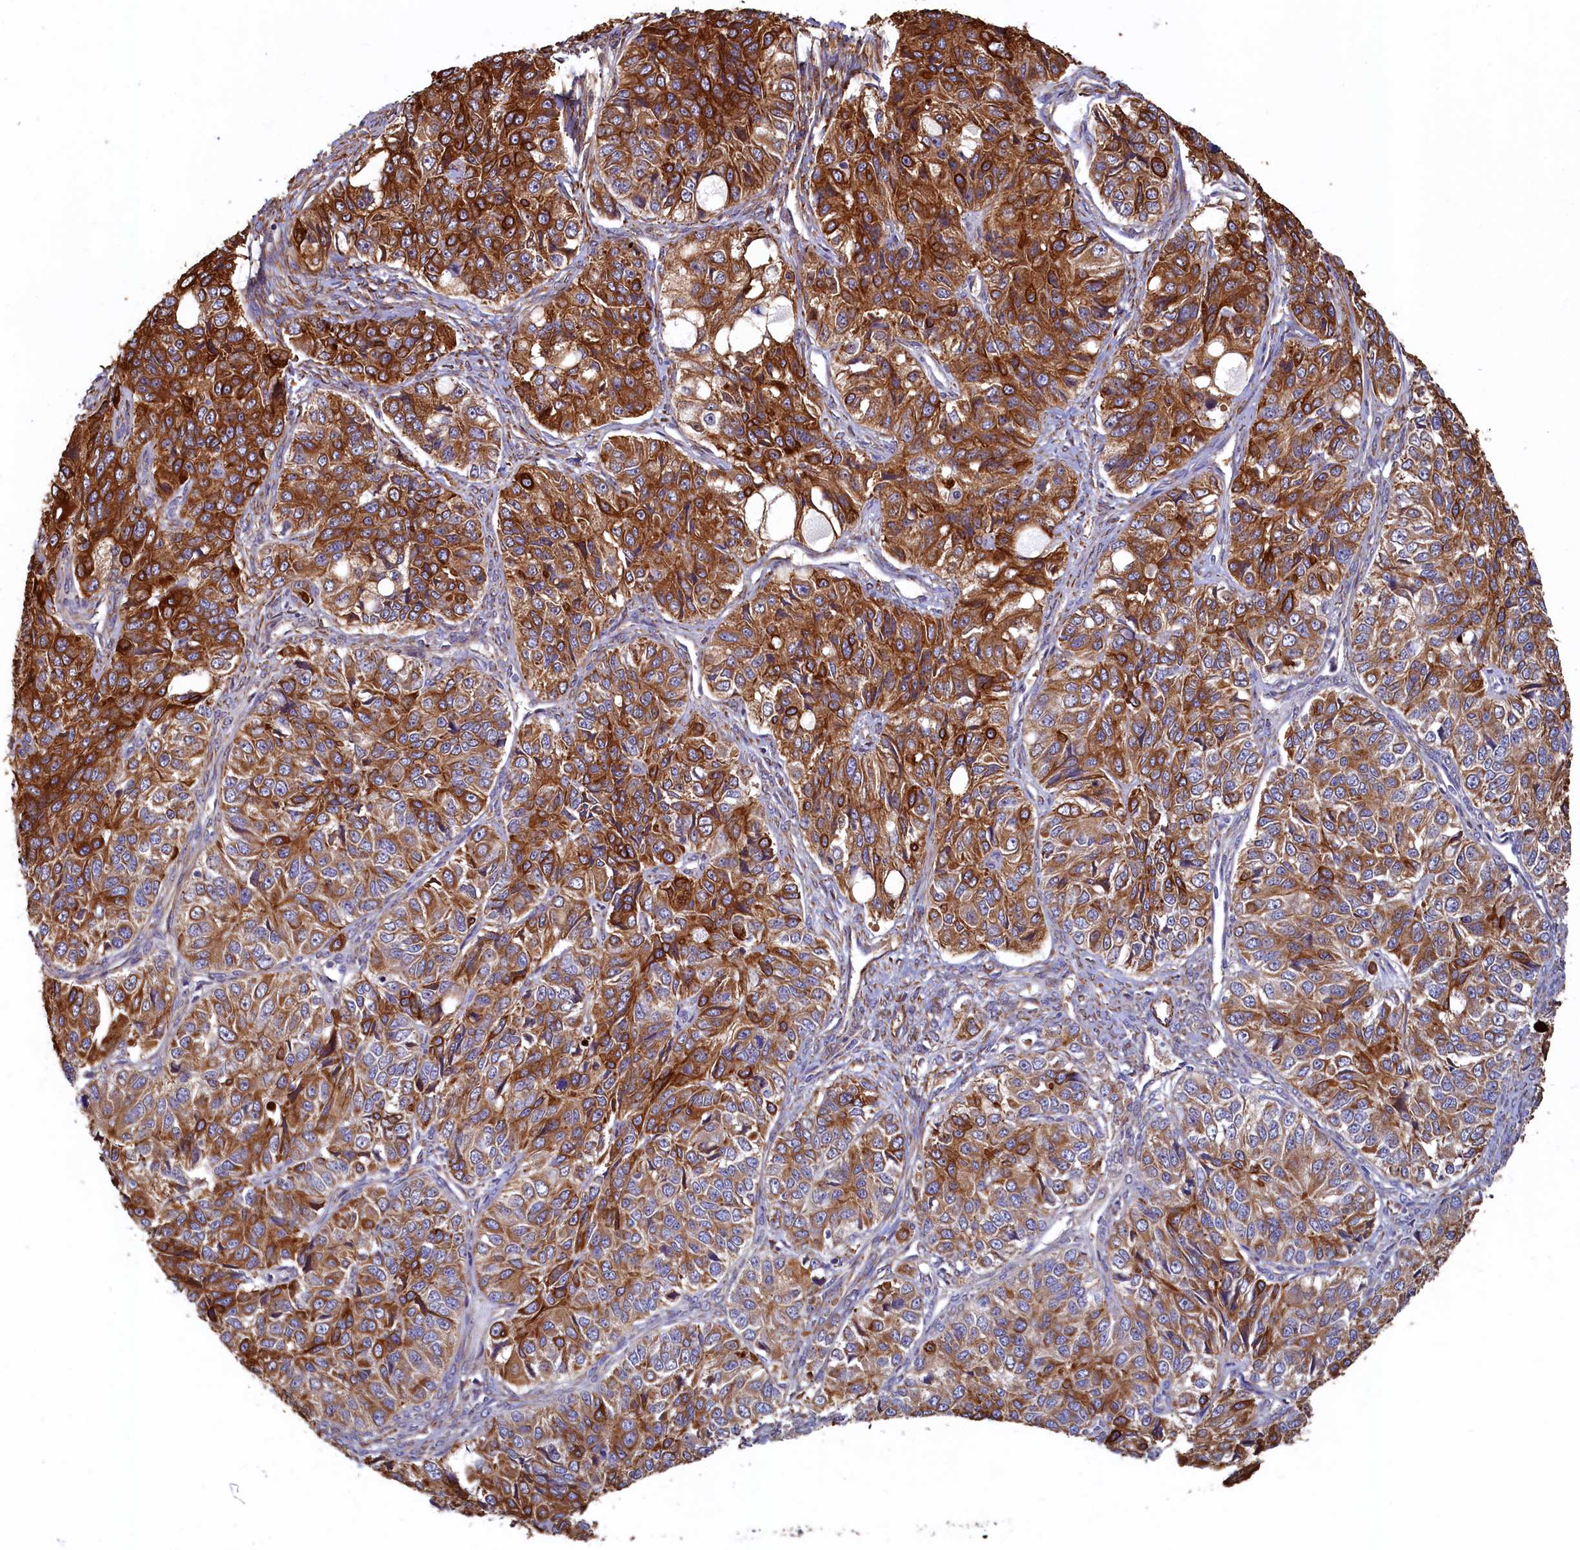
{"staining": {"intensity": "strong", "quantity": ">75%", "location": "cytoplasmic/membranous"}, "tissue": "ovarian cancer", "cell_type": "Tumor cells", "image_type": "cancer", "snomed": [{"axis": "morphology", "description": "Carcinoma, endometroid"}, {"axis": "topography", "description": "Ovary"}], "caption": "Protein staining exhibits strong cytoplasmic/membranous staining in about >75% of tumor cells in ovarian endometroid carcinoma.", "gene": "LRRC57", "patient": {"sex": "female", "age": 51}}